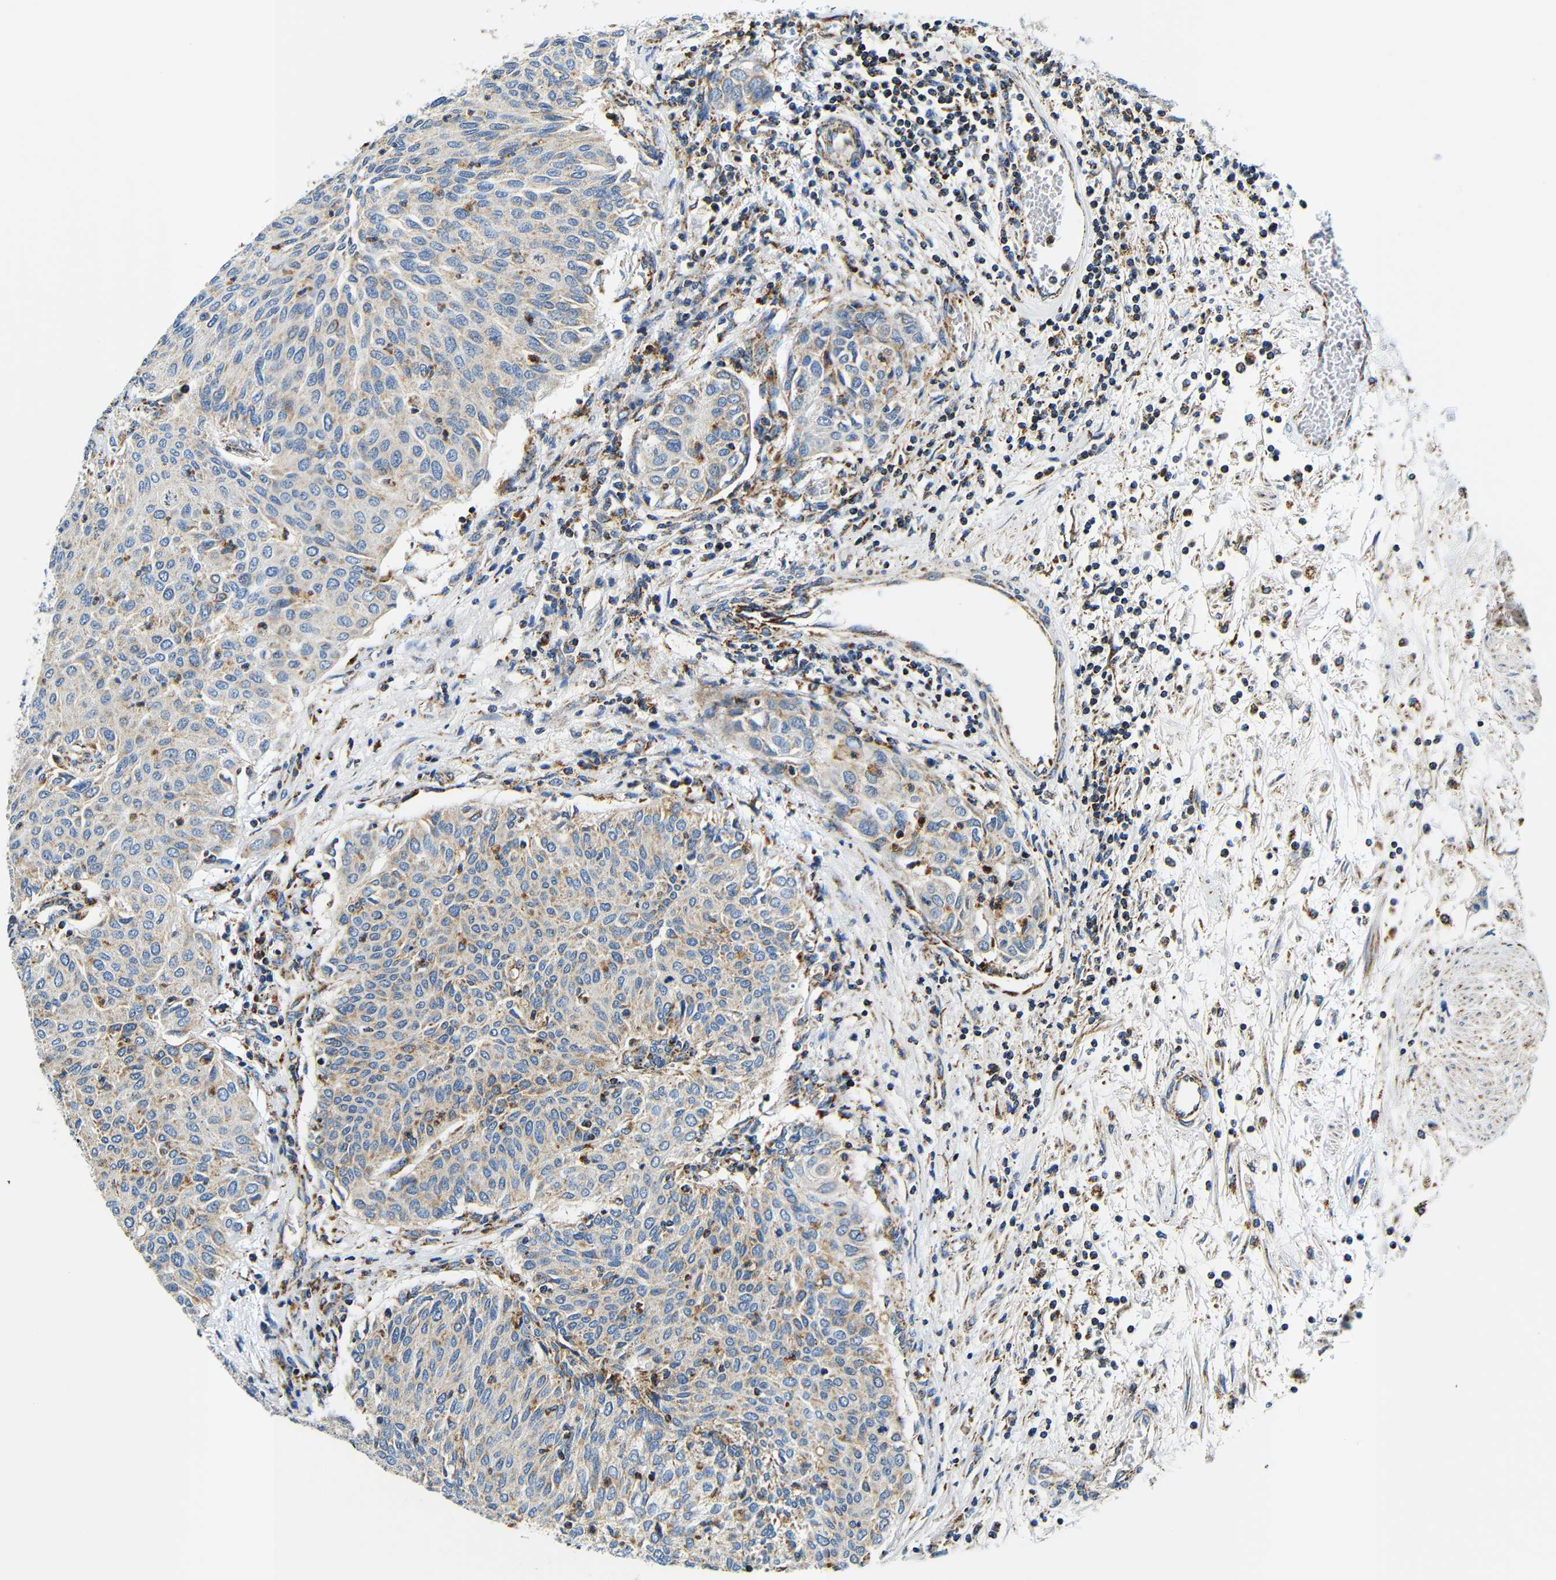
{"staining": {"intensity": "weak", "quantity": ">75%", "location": "cytoplasmic/membranous"}, "tissue": "urothelial cancer", "cell_type": "Tumor cells", "image_type": "cancer", "snomed": [{"axis": "morphology", "description": "Urothelial carcinoma, Low grade"}, {"axis": "topography", "description": "Urinary bladder"}], "caption": "This histopathology image exhibits immunohistochemistry staining of urothelial cancer, with low weak cytoplasmic/membranous positivity in approximately >75% of tumor cells.", "gene": "GALNT18", "patient": {"sex": "female", "age": 79}}